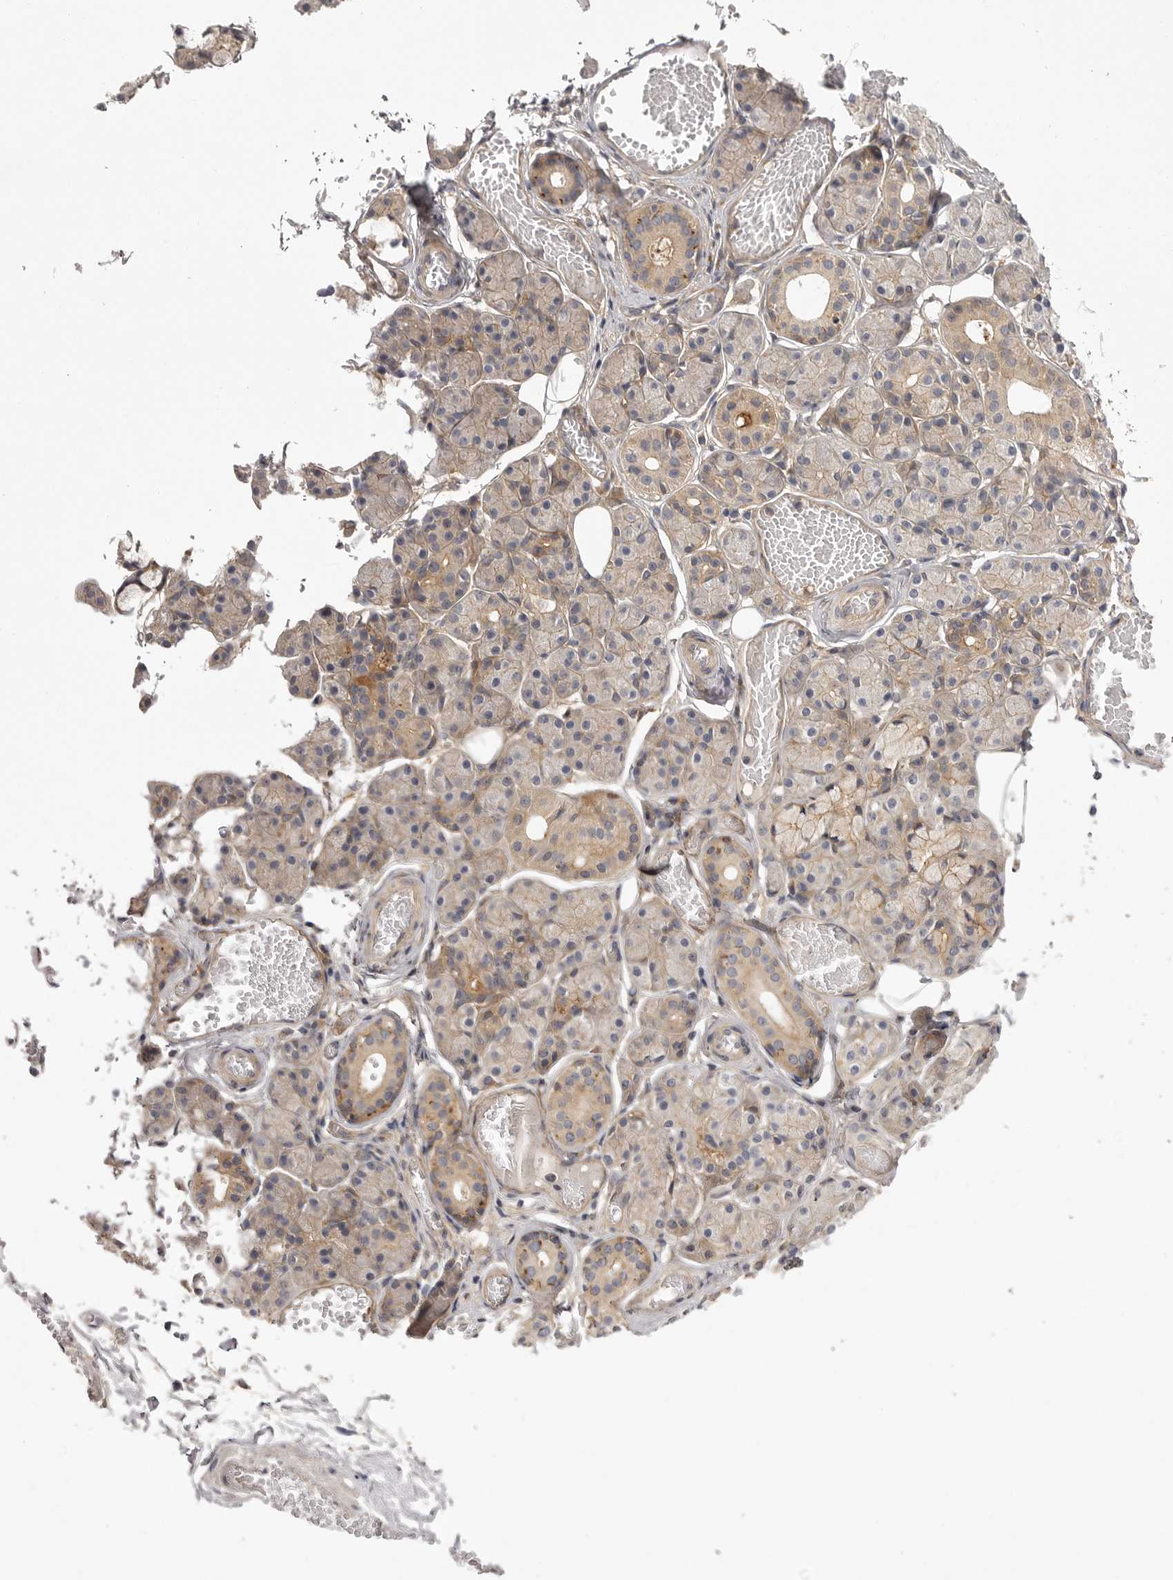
{"staining": {"intensity": "weak", "quantity": "<25%", "location": "cytoplasmic/membranous"}, "tissue": "salivary gland", "cell_type": "Glandular cells", "image_type": "normal", "snomed": [{"axis": "morphology", "description": "Normal tissue, NOS"}, {"axis": "topography", "description": "Salivary gland"}], "caption": "There is no significant positivity in glandular cells of salivary gland. (Brightfield microscopy of DAB immunohistochemistry at high magnification).", "gene": "OSBPL9", "patient": {"sex": "male", "age": 63}}